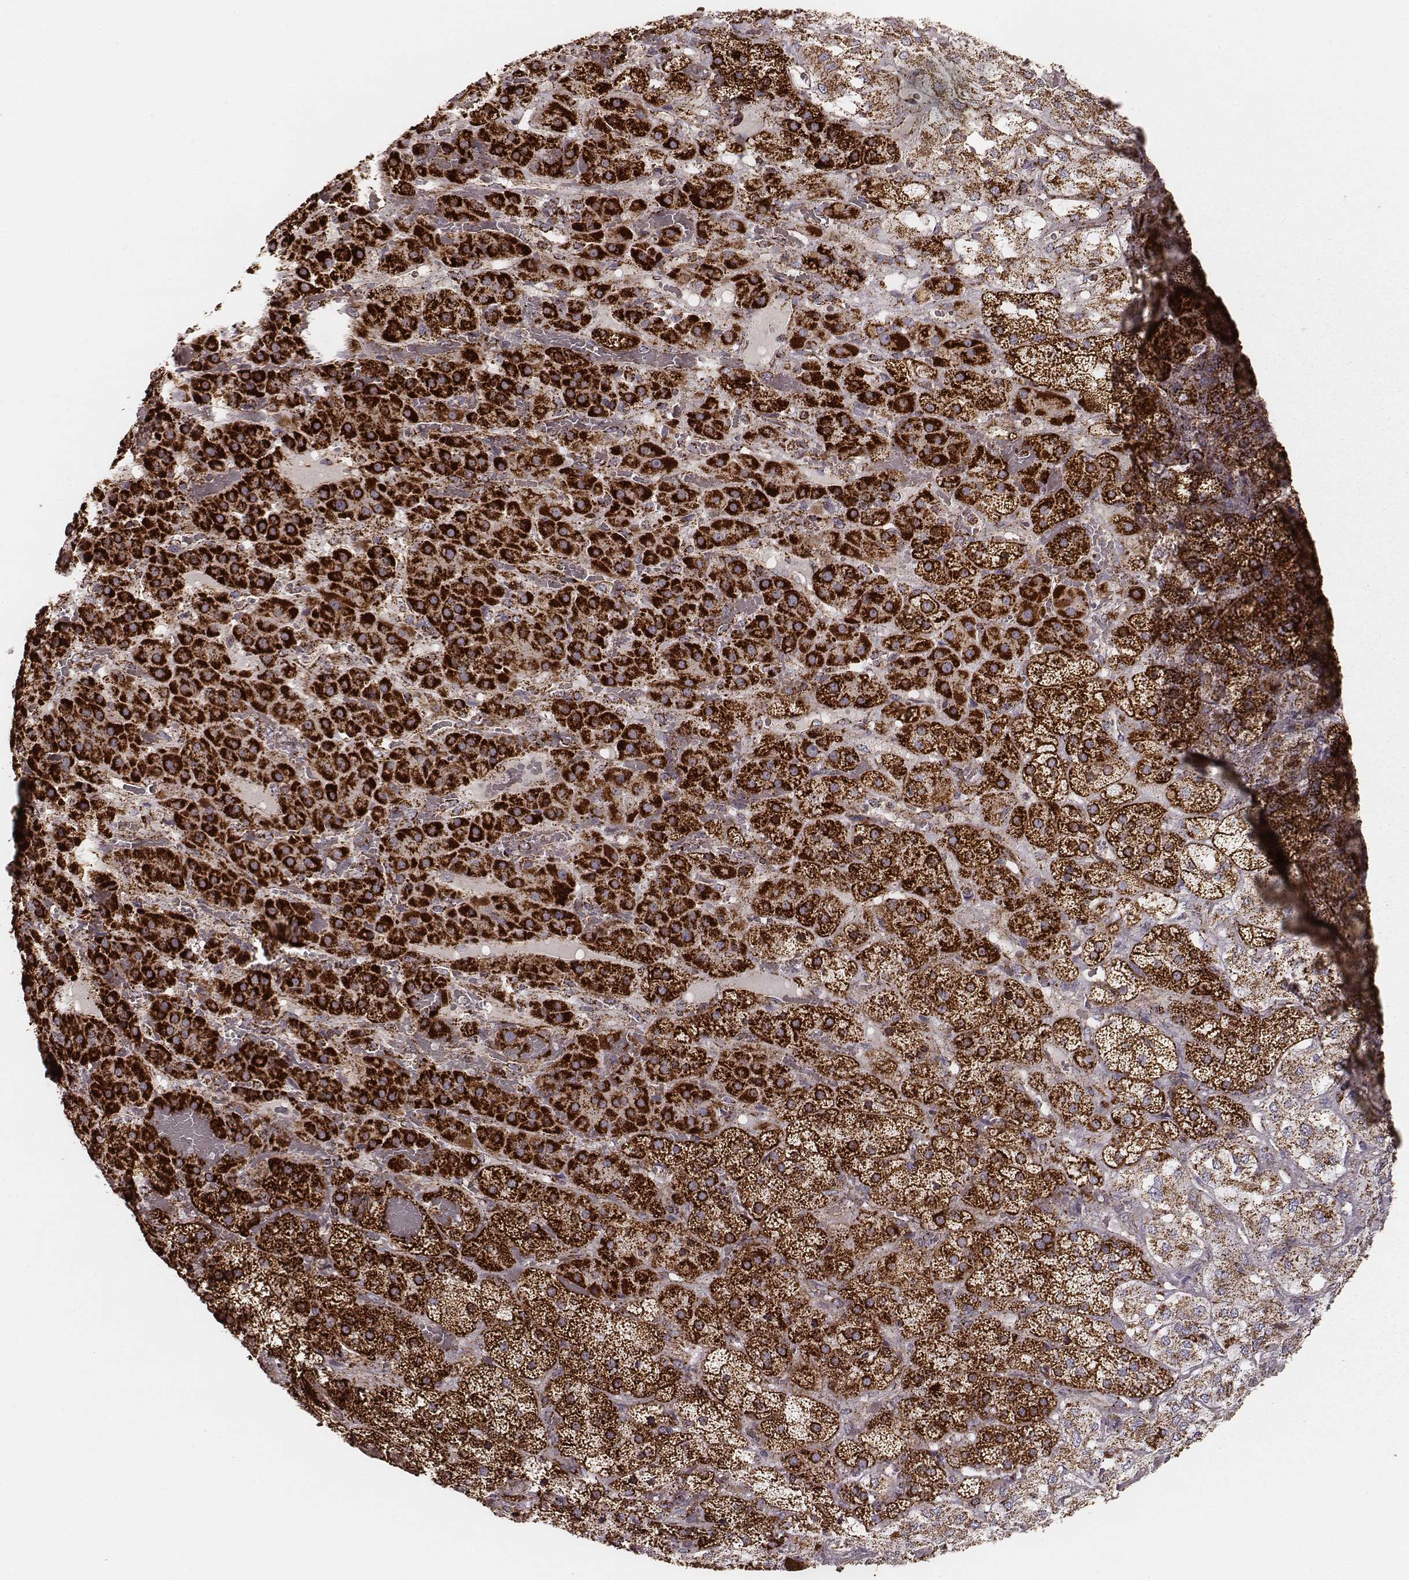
{"staining": {"intensity": "strong", "quantity": ">75%", "location": "cytoplasmic/membranous"}, "tissue": "adrenal gland", "cell_type": "Glandular cells", "image_type": "normal", "snomed": [{"axis": "morphology", "description": "Normal tissue, NOS"}, {"axis": "topography", "description": "Adrenal gland"}], "caption": "A high-resolution photomicrograph shows immunohistochemistry staining of benign adrenal gland, which demonstrates strong cytoplasmic/membranous positivity in approximately >75% of glandular cells.", "gene": "TUFM", "patient": {"sex": "male", "age": 57}}